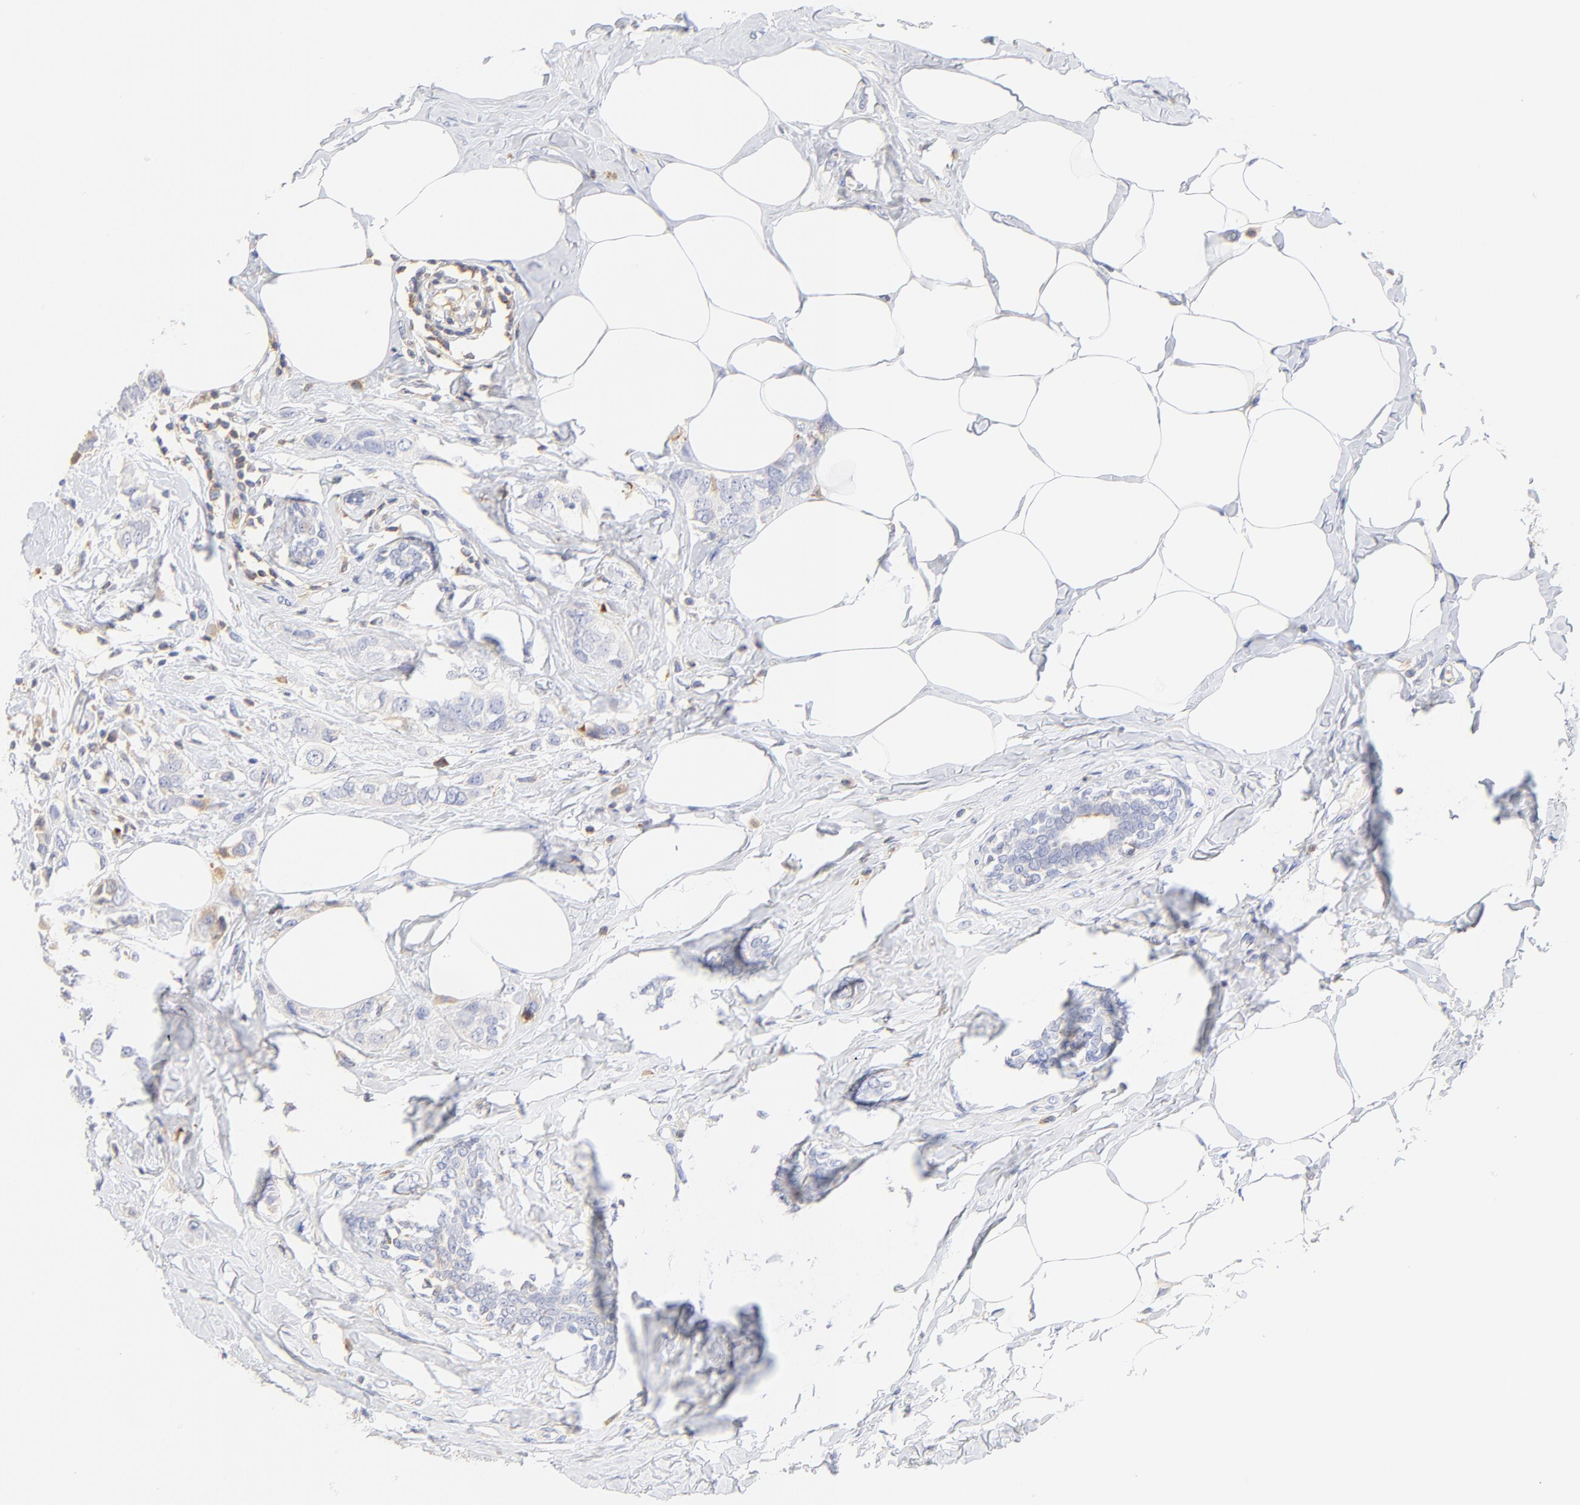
{"staining": {"intensity": "negative", "quantity": "none", "location": "none"}, "tissue": "breast cancer", "cell_type": "Tumor cells", "image_type": "cancer", "snomed": [{"axis": "morphology", "description": "Normal tissue, NOS"}, {"axis": "morphology", "description": "Duct carcinoma"}, {"axis": "topography", "description": "Breast"}], "caption": "This photomicrograph is of breast cancer stained with immunohistochemistry to label a protein in brown with the nuclei are counter-stained blue. There is no expression in tumor cells.", "gene": "MDGA2", "patient": {"sex": "female", "age": 50}}